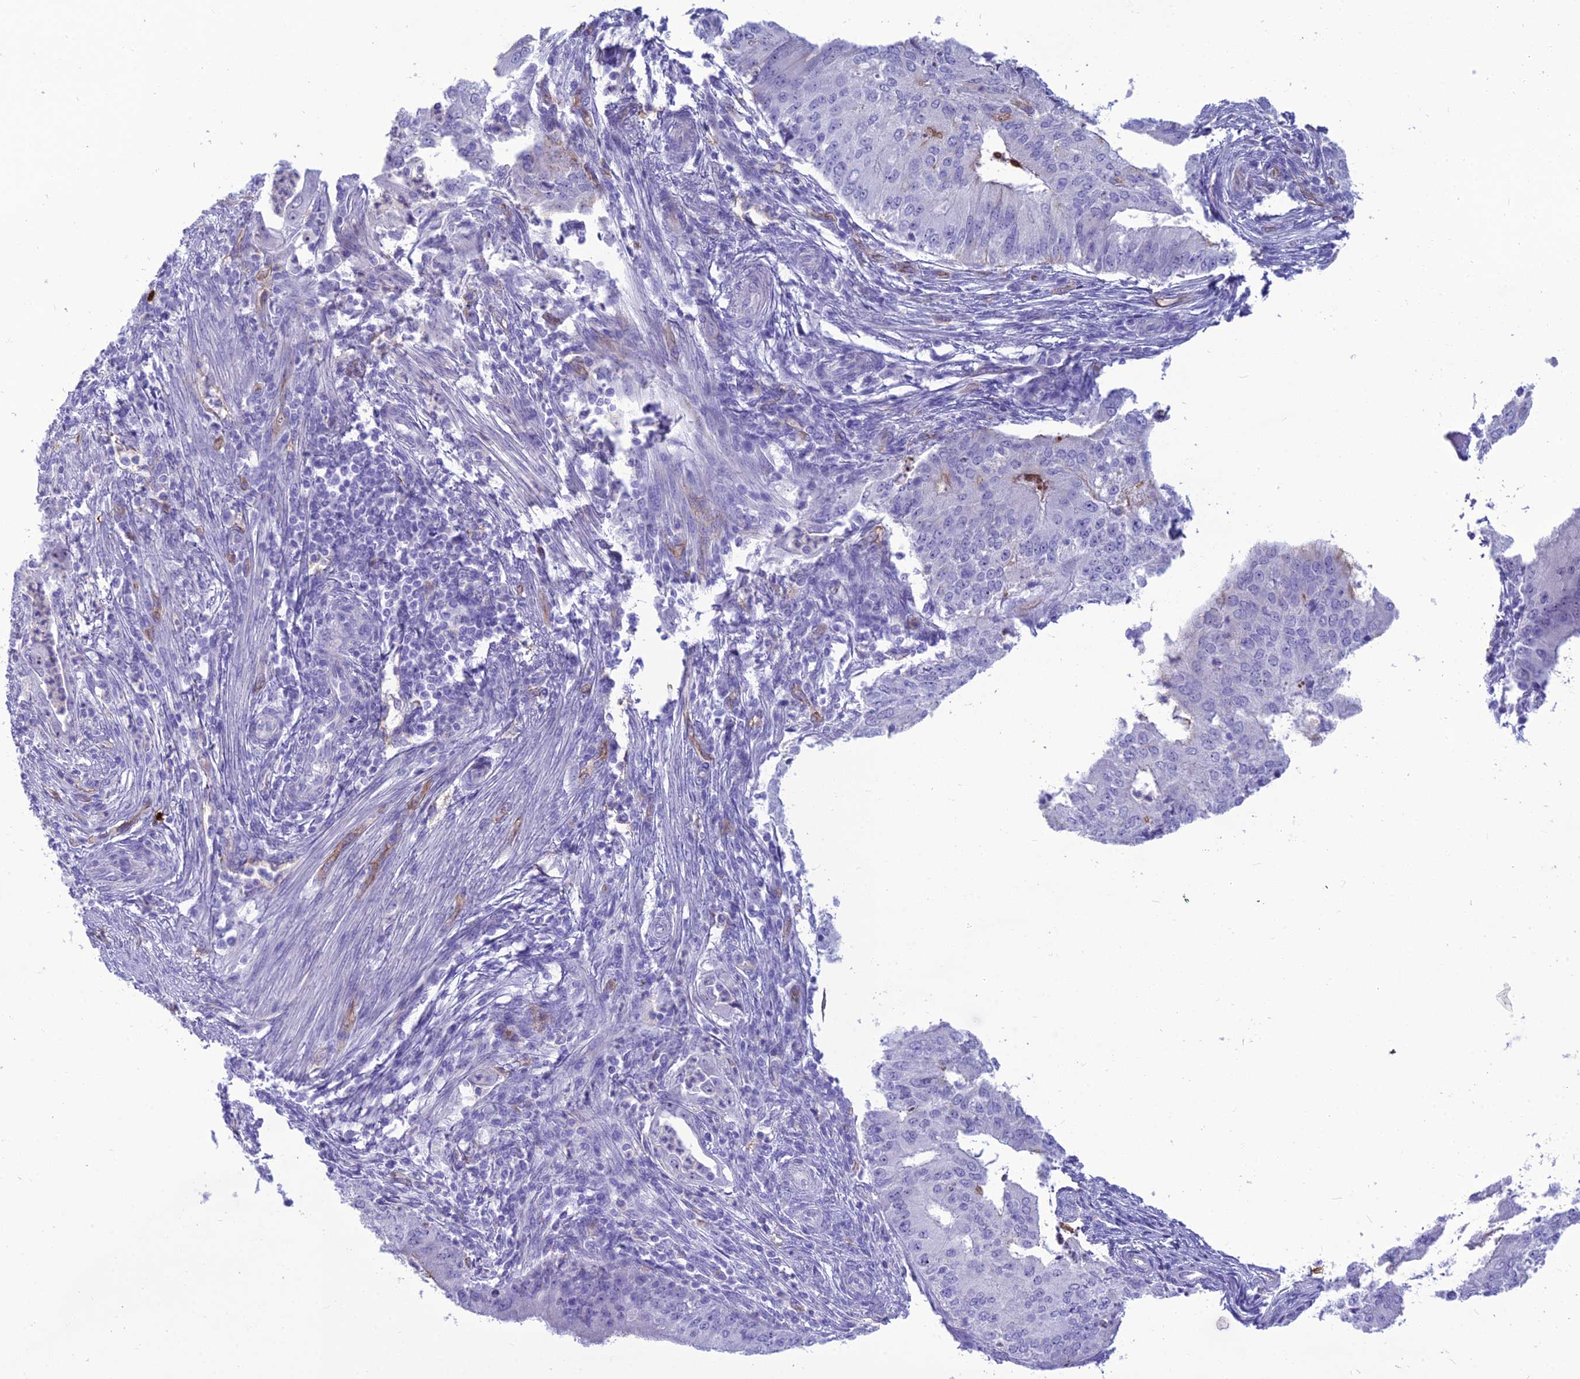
{"staining": {"intensity": "negative", "quantity": "none", "location": "none"}, "tissue": "endometrial cancer", "cell_type": "Tumor cells", "image_type": "cancer", "snomed": [{"axis": "morphology", "description": "Adenocarcinoma, NOS"}, {"axis": "topography", "description": "Endometrium"}], "caption": "IHC of human endometrial cancer (adenocarcinoma) shows no staining in tumor cells. The staining was performed using DAB to visualize the protein expression in brown, while the nuclei were stained in blue with hematoxylin (Magnification: 20x).", "gene": "BBS7", "patient": {"sex": "female", "age": 50}}